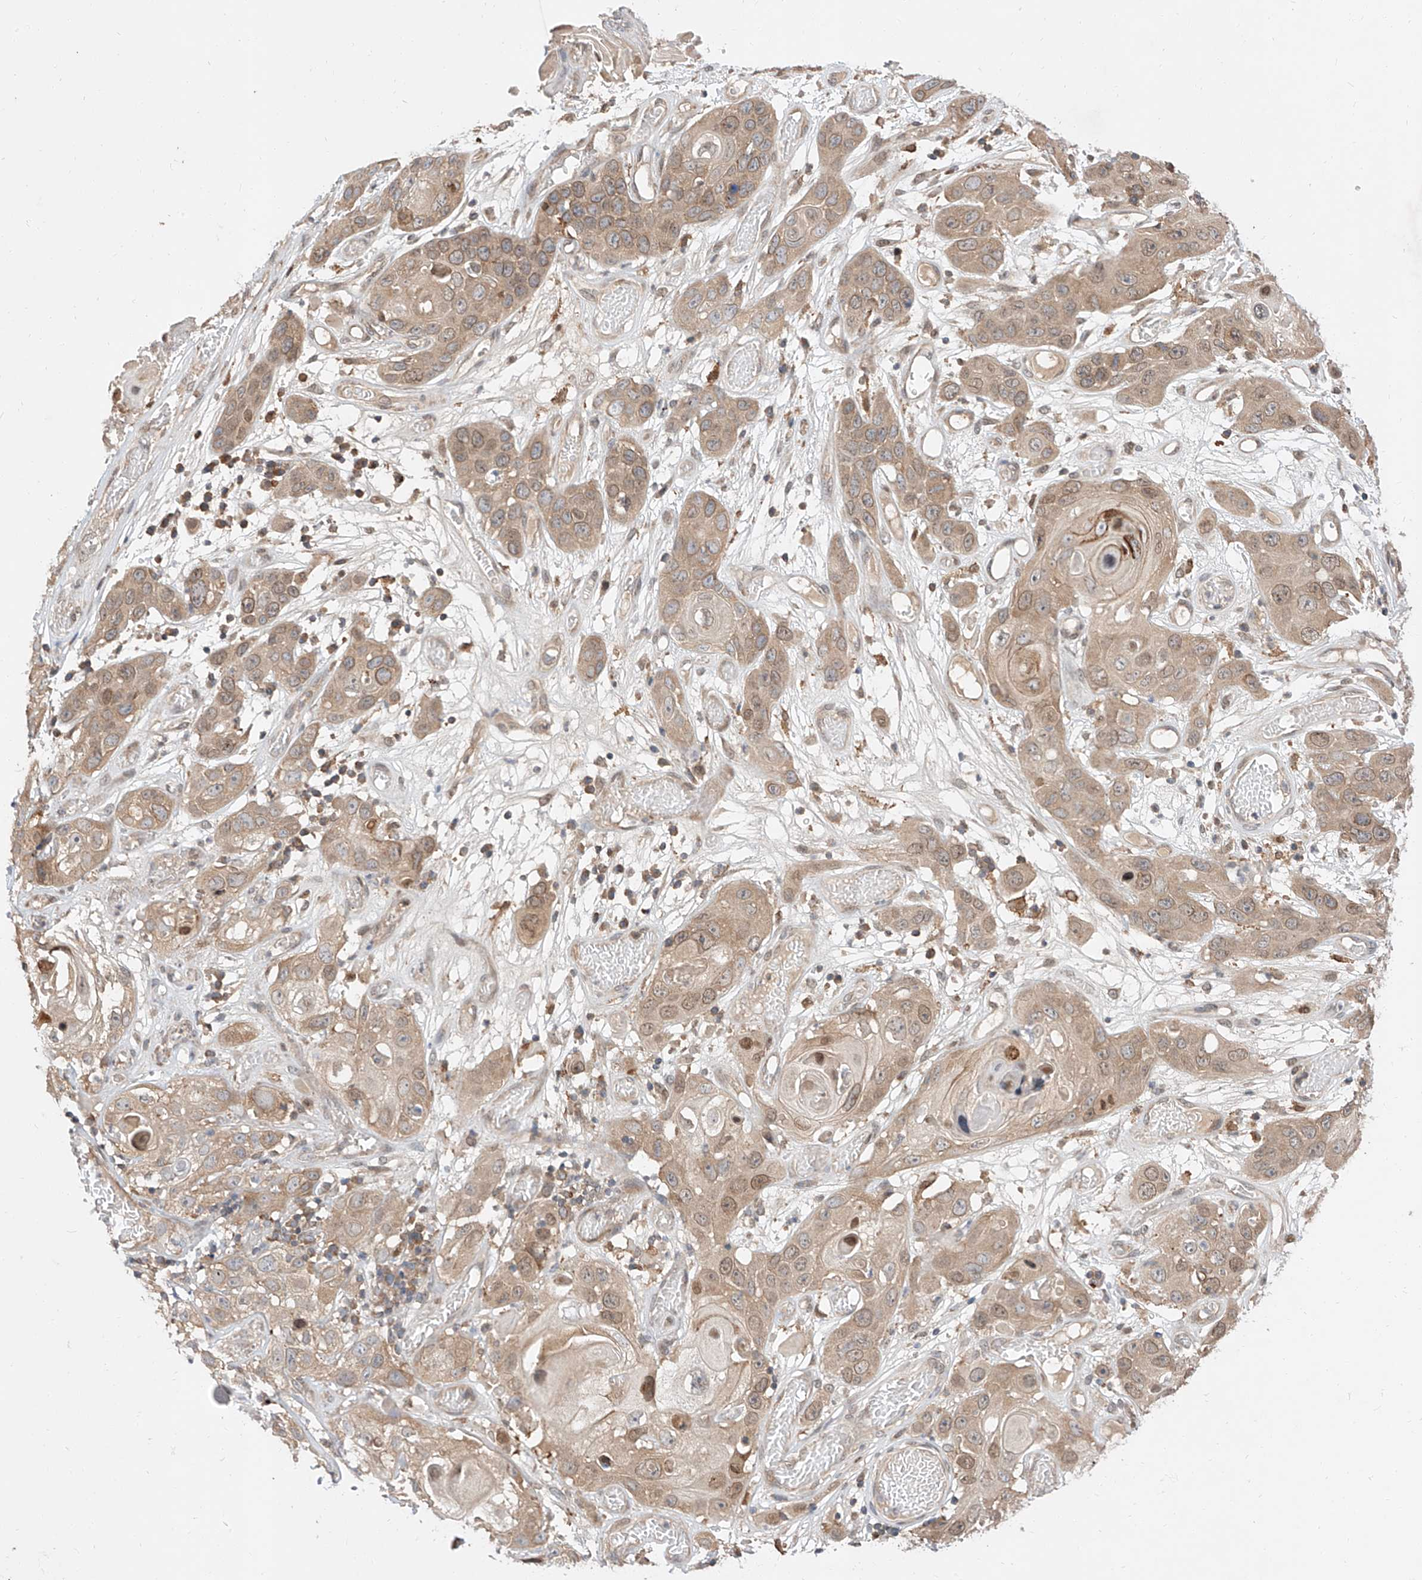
{"staining": {"intensity": "weak", "quantity": ">75%", "location": "nuclear"}, "tissue": "skin cancer", "cell_type": "Tumor cells", "image_type": "cancer", "snomed": [{"axis": "morphology", "description": "Squamous cell carcinoma, NOS"}, {"axis": "topography", "description": "Skin"}], "caption": "Skin squamous cell carcinoma stained with a protein marker demonstrates weak staining in tumor cells.", "gene": "DIRAS3", "patient": {"sex": "male", "age": 55}}